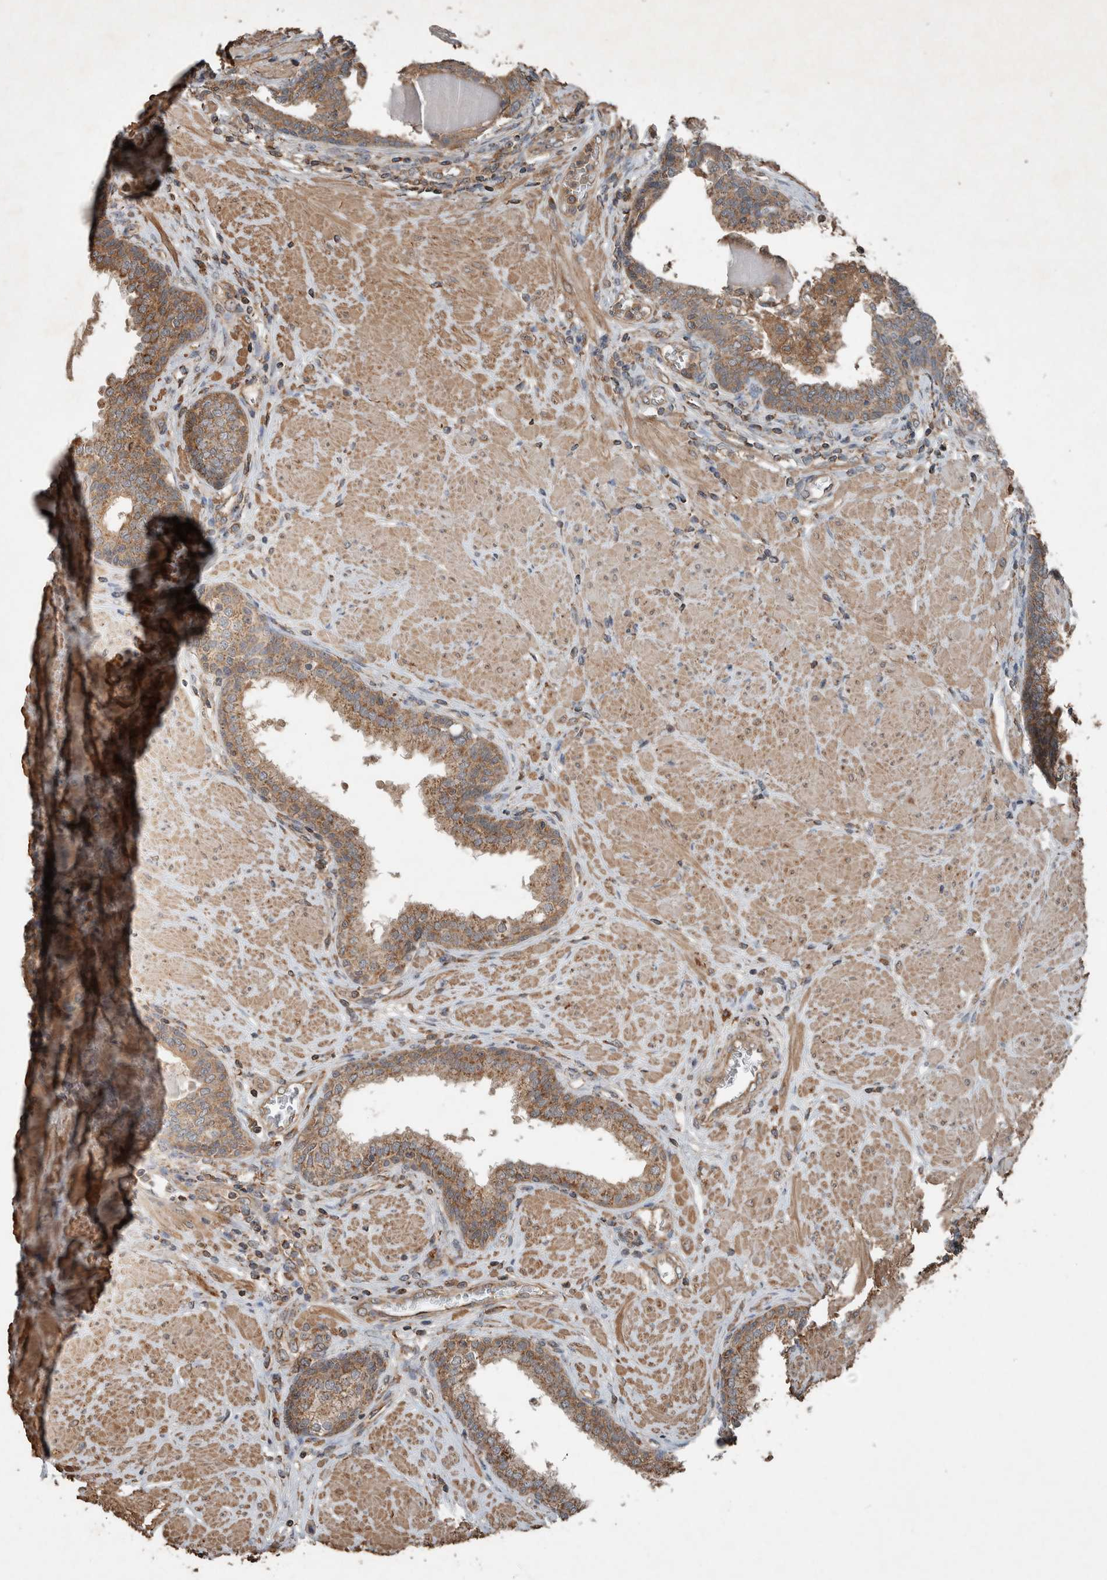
{"staining": {"intensity": "moderate", "quantity": ">75%", "location": "cytoplasmic/membranous"}, "tissue": "prostate", "cell_type": "Glandular cells", "image_type": "normal", "snomed": [{"axis": "morphology", "description": "Normal tissue, NOS"}, {"axis": "topography", "description": "Prostate"}], "caption": "The histopathology image shows immunohistochemical staining of unremarkable prostate. There is moderate cytoplasmic/membranous expression is identified in approximately >75% of glandular cells.", "gene": "KLK14", "patient": {"sex": "male", "age": 51}}